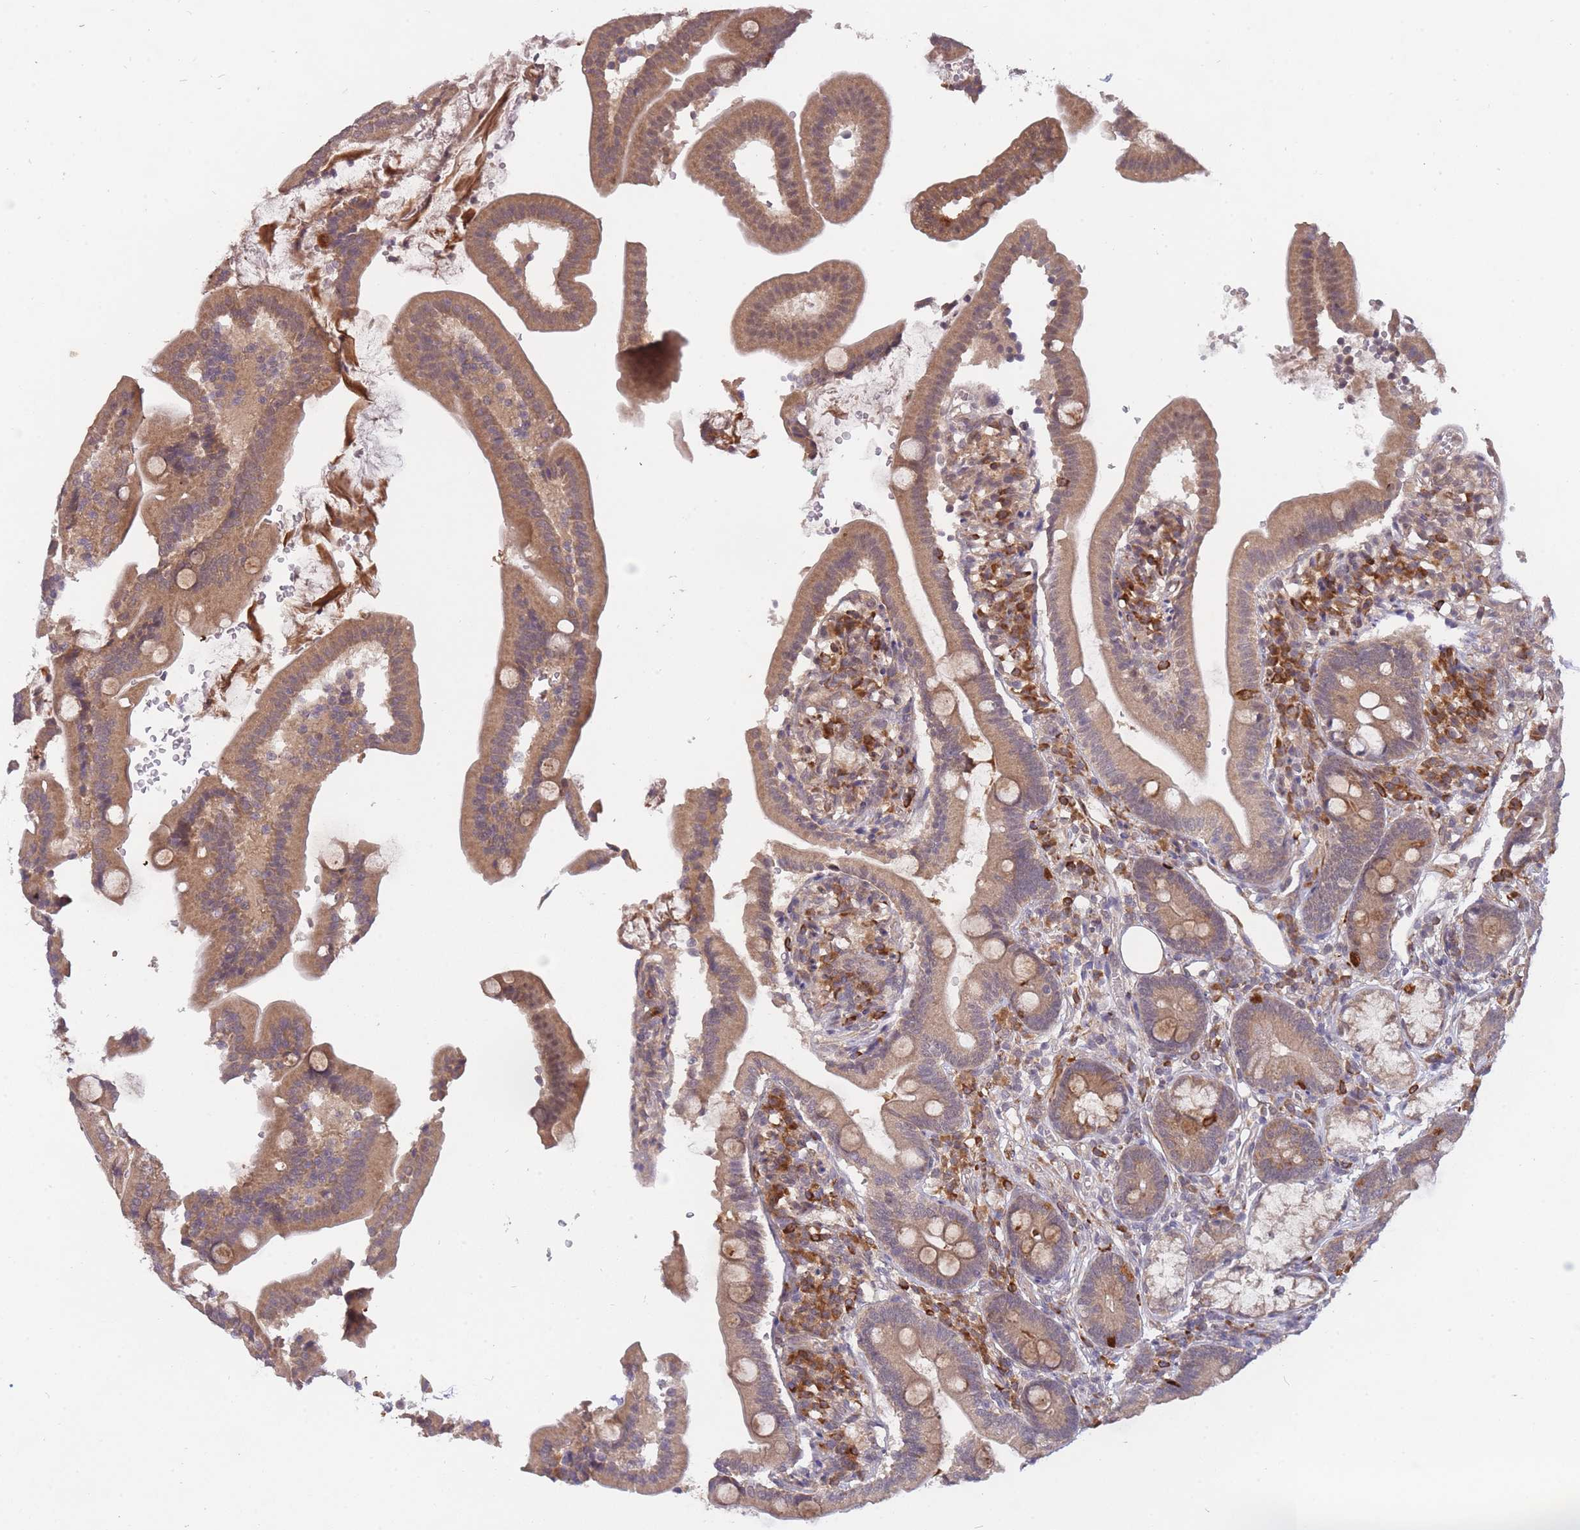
{"staining": {"intensity": "moderate", "quantity": ">75%", "location": "cytoplasmic/membranous"}, "tissue": "duodenum", "cell_type": "Glandular cells", "image_type": "normal", "snomed": [{"axis": "morphology", "description": "Normal tissue, NOS"}, {"axis": "topography", "description": "Duodenum"}], "caption": "Unremarkable duodenum was stained to show a protein in brown. There is medium levels of moderate cytoplasmic/membranous expression in about >75% of glandular cells.", "gene": "SMC6", "patient": {"sex": "female", "age": 67}}